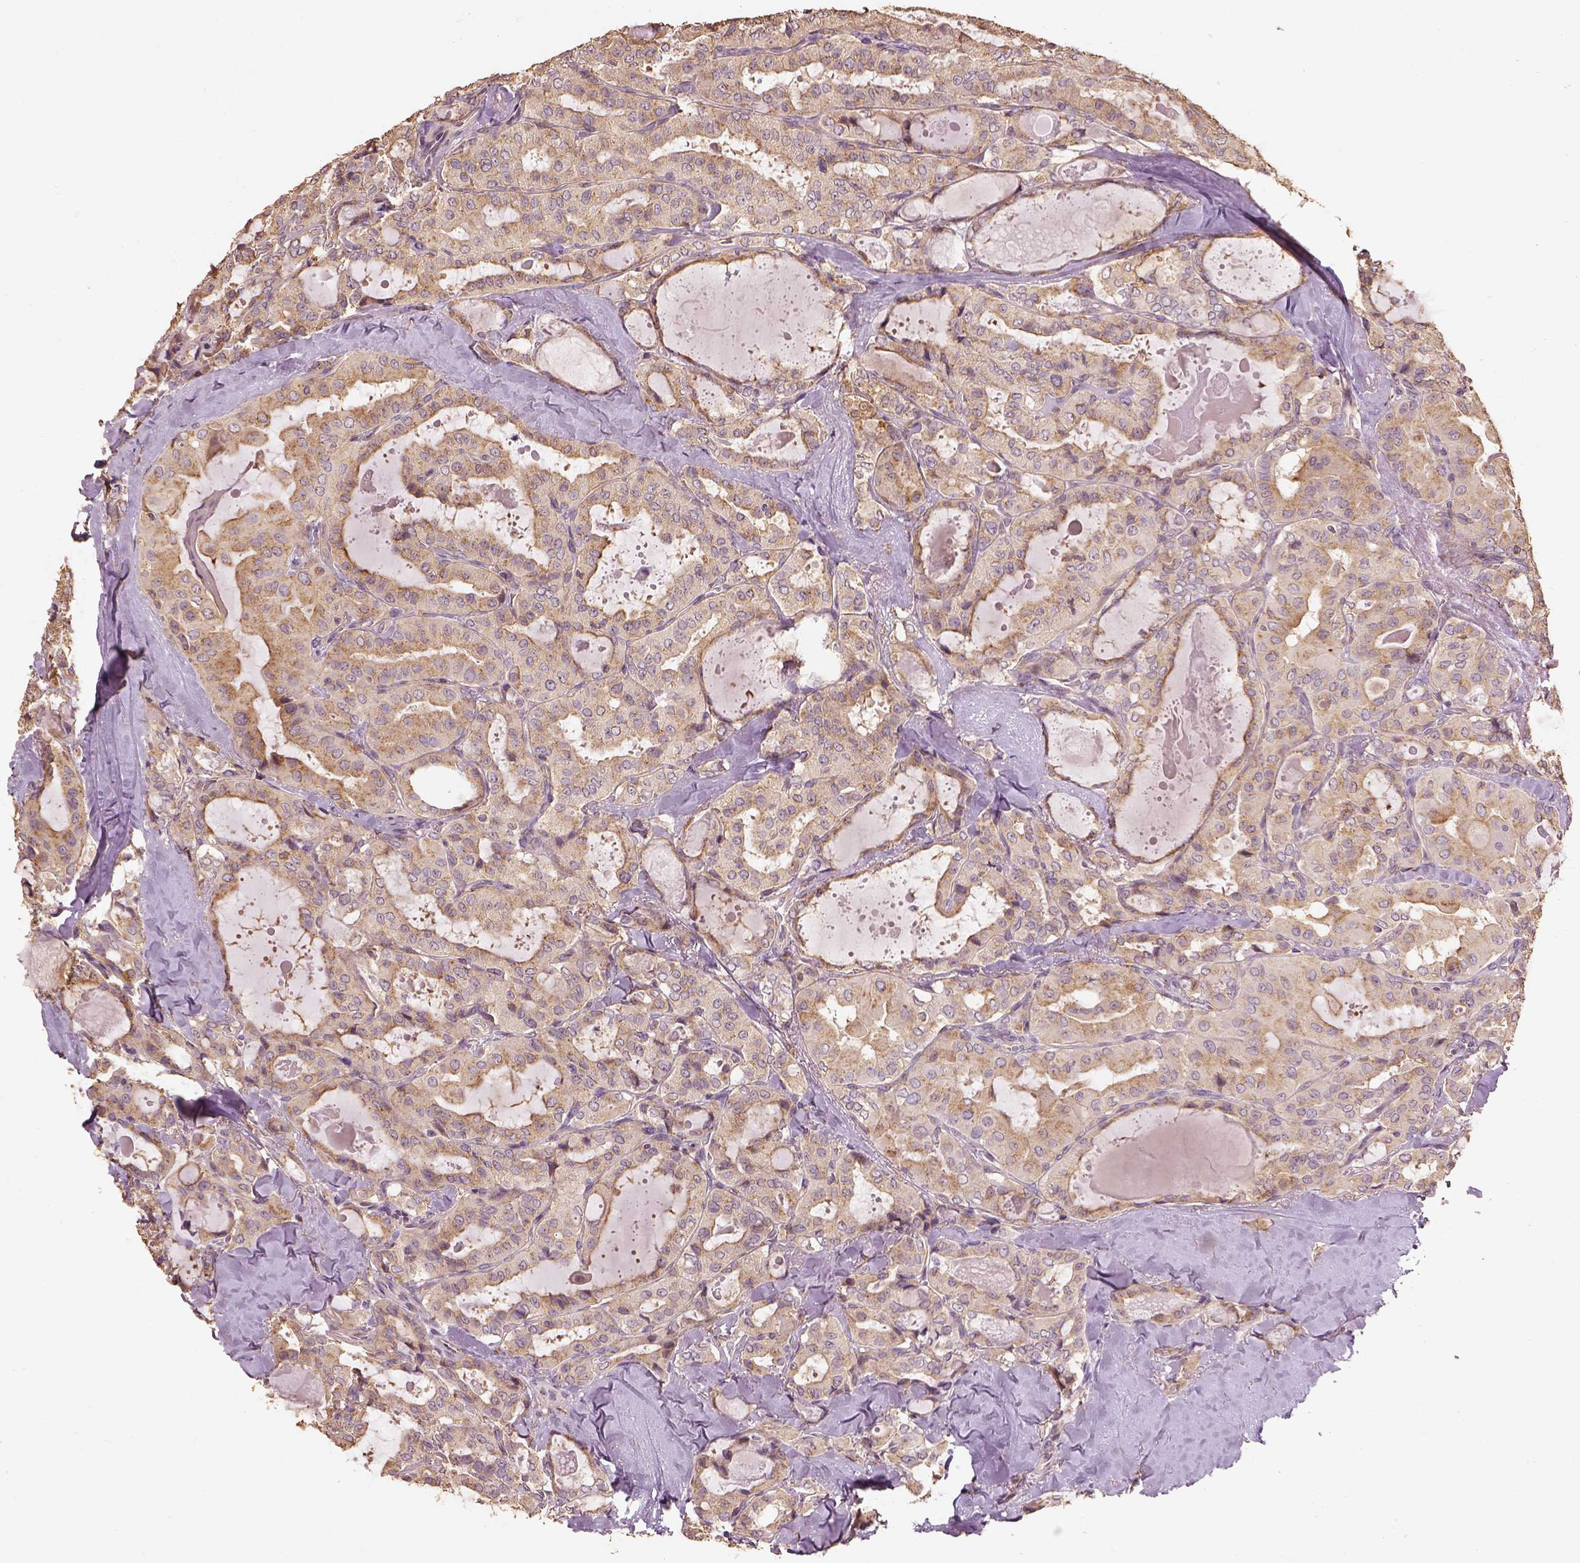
{"staining": {"intensity": "weak", "quantity": ">75%", "location": "cytoplasmic/membranous"}, "tissue": "thyroid cancer", "cell_type": "Tumor cells", "image_type": "cancer", "snomed": [{"axis": "morphology", "description": "Papillary adenocarcinoma, NOS"}, {"axis": "topography", "description": "Thyroid gland"}], "caption": "About >75% of tumor cells in thyroid cancer (papillary adenocarcinoma) exhibit weak cytoplasmic/membranous protein staining as visualized by brown immunohistochemical staining.", "gene": "AP1B1", "patient": {"sex": "female", "age": 41}}